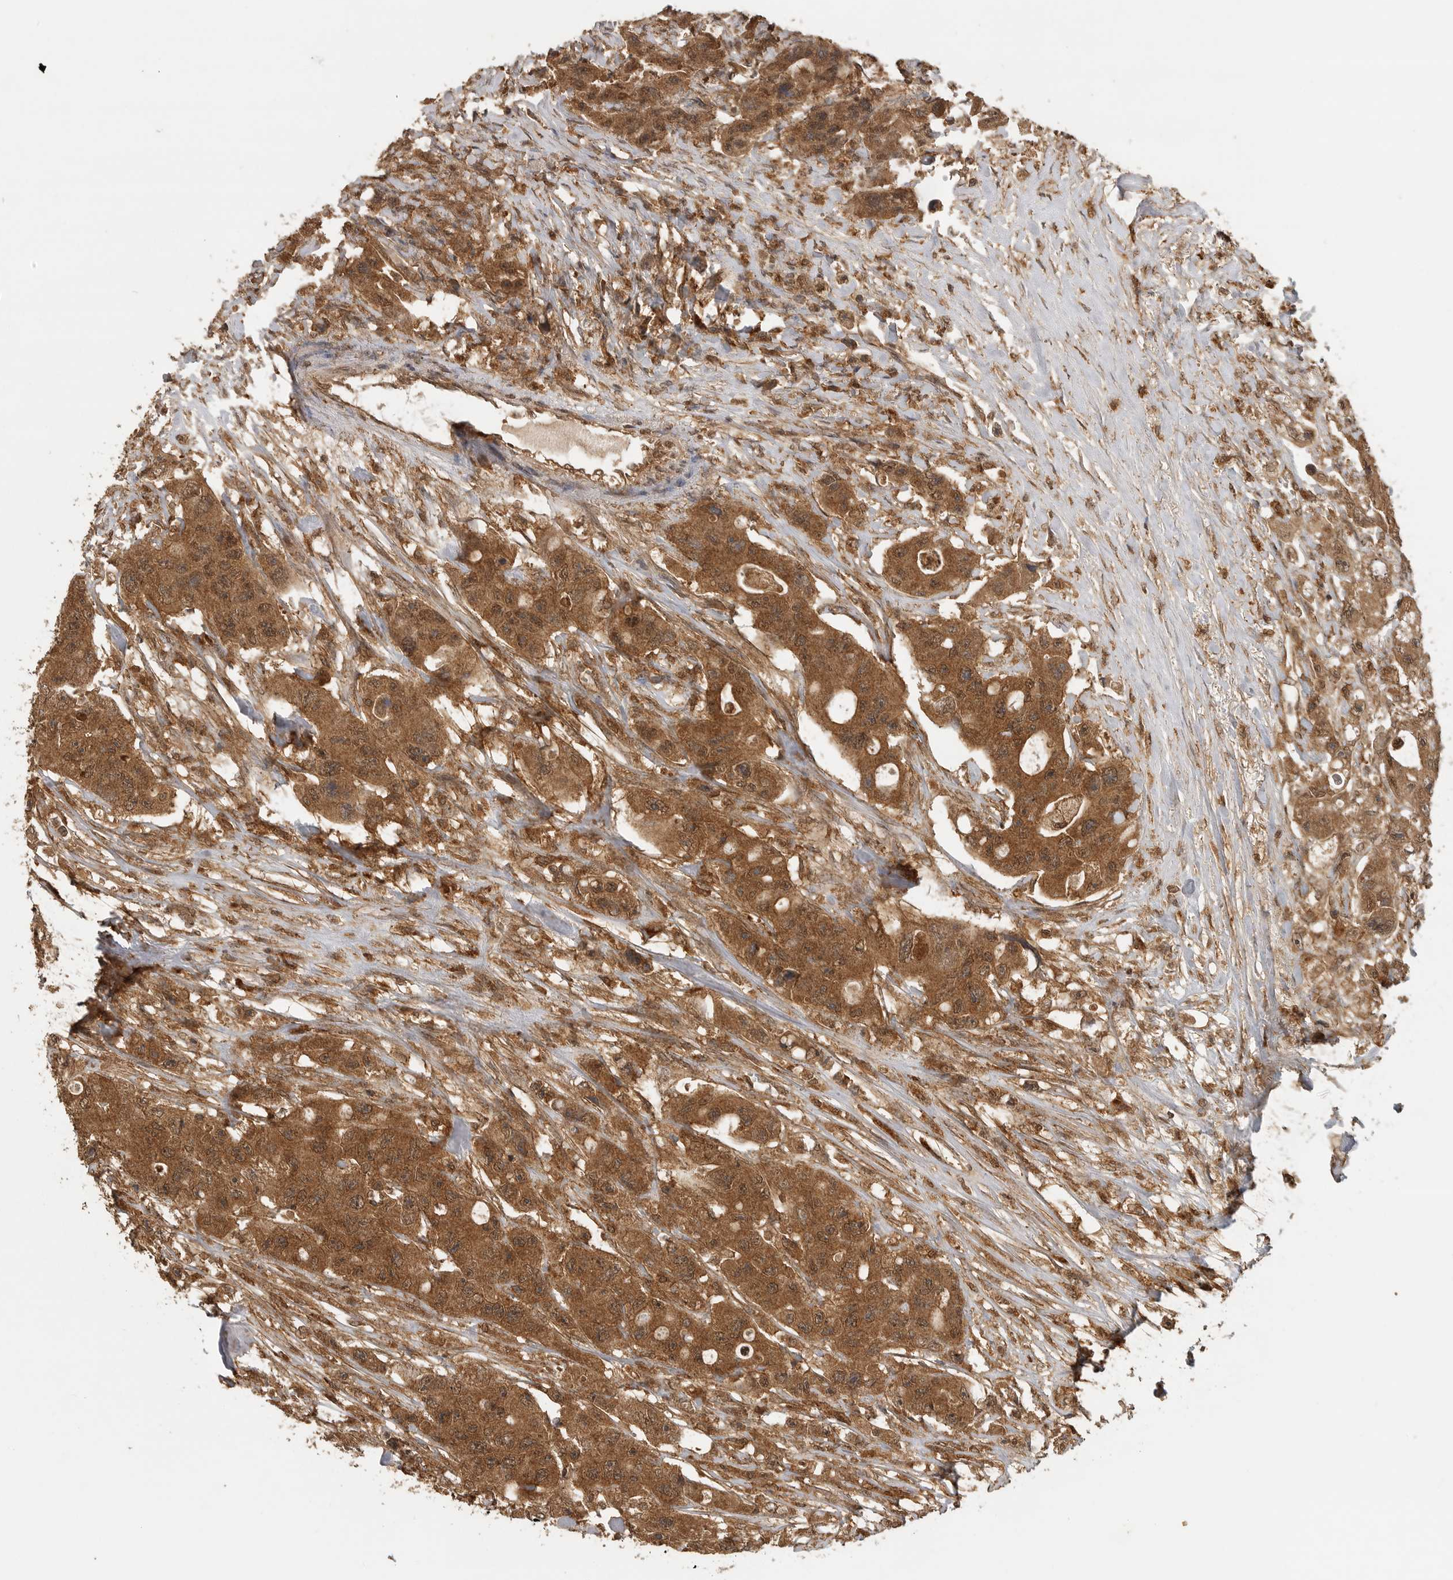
{"staining": {"intensity": "moderate", "quantity": ">75%", "location": "cytoplasmic/membranous,nuclear"}, "tissue": "colorectal cancer", "cell_type": "Tumor cells", "image_type": "cancer", "snomed": [{"axis": "morphology", "description": "Adenocarcinoma, NOS"}, {"axis": "topography", "description": "Colon"}], "caption": "Immunohistochemical staining of colorectal cancer (adenocarcinoma) demonstrates medium levels of moderate cytoplasmic/membranous and nuclear positivity in approximately >75% of tumor cells.", "gene": "ICOSLG", "patient": {"sex": "female", "age": 46}}